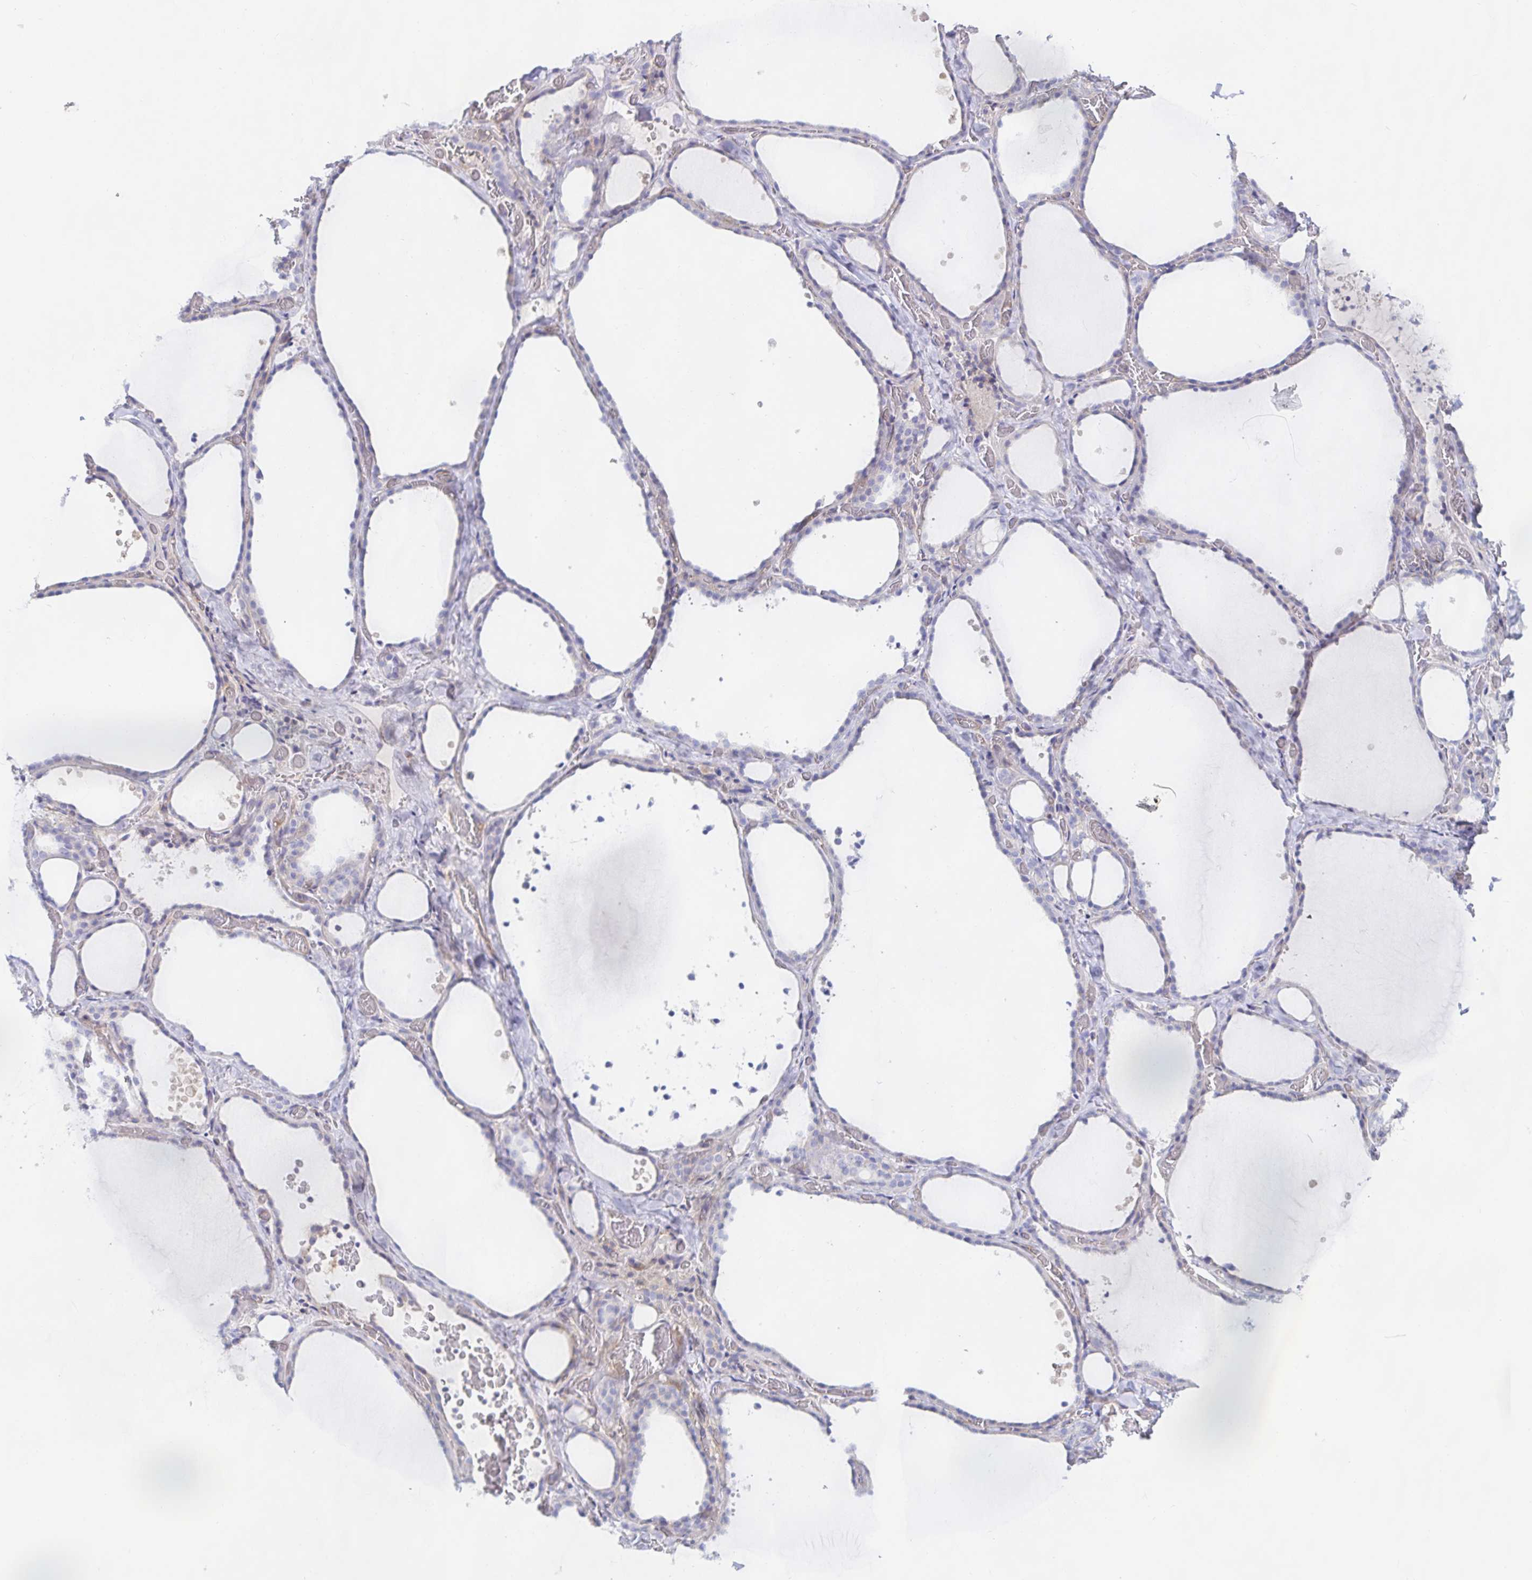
{"staining": {"intensity": "negative", "quantity": "none", "location": "none"}, "tissue": "thyroid gland", "cell_type": "Glandular cells", "image_type": "normal", "snomed": [{"axis": "morphology", "description": "Normal tissue, NOS"}, {"axis": "topography", "description": "Thyroid gland"}], "caption": "The immunohistochemistry (IHC) photomicrograph has no significant expression in glandular cells of thyroid gland. (Brightfield microscopy of DAB immunohistochemistry at high magnification).", "gene": "METTL22", "patient": {"sex": "female", "age": 36}}